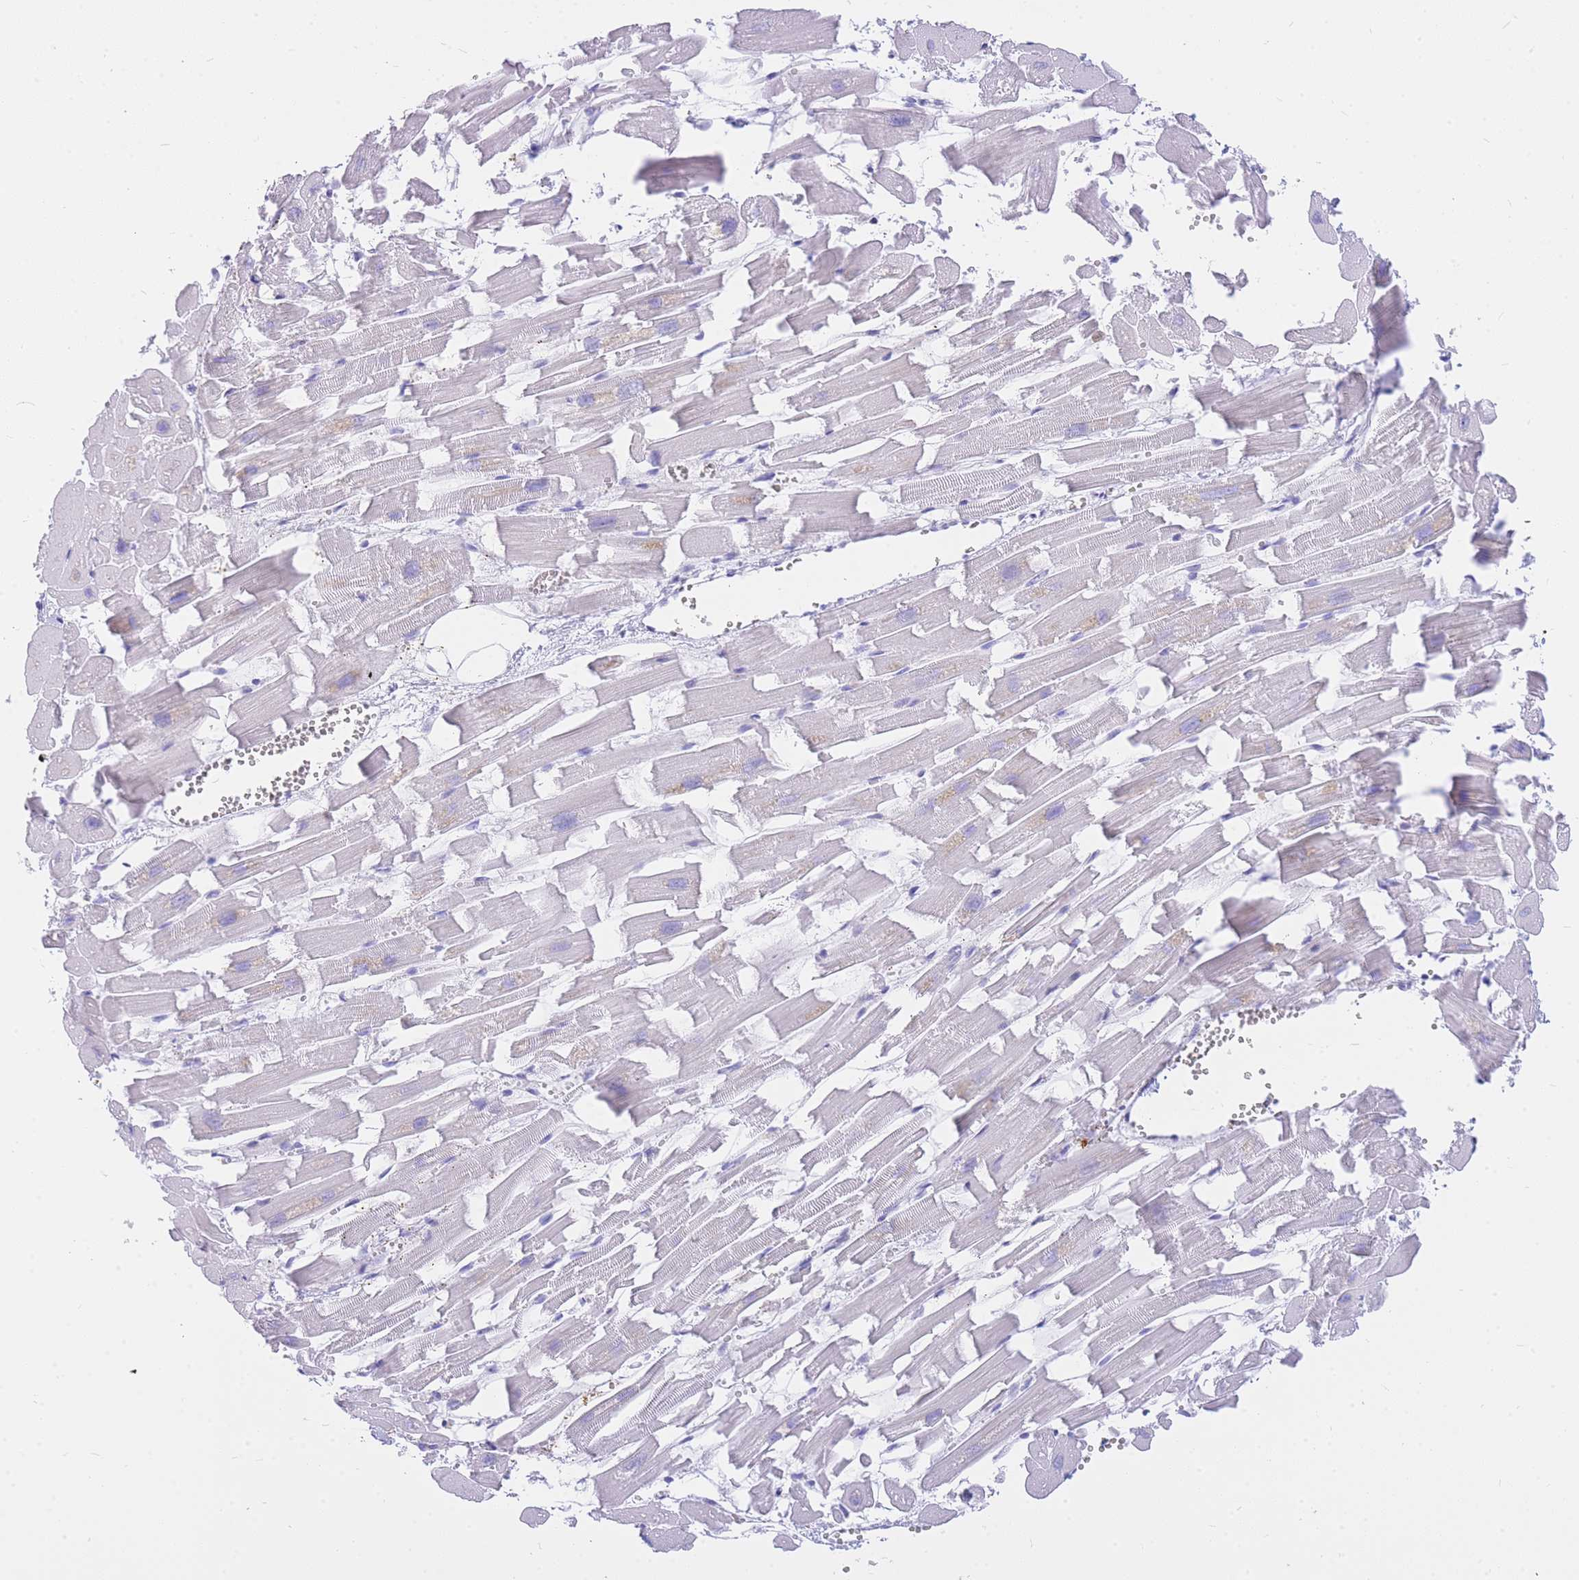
{"staining": {"intensity": "negative", "quantity": "none", "location": "none"}, "tissue": "heart muscle", "cell_type": "Cardiomyocytes", "image_type": "normal", "snomed": [{"axis": "morphology", "description": "Normal tissue, NOS"}, {"axis": "topography", "description": "Heart"}], "caption": "This is a micrograph of IHC staining of unremarkable heart muscle, which shows no staining in cardiomyocytes. (IHC, brightfield microscopy, high magnification).", "gene": "HERC1", "patient": {"sex": "female", "age": 64}}